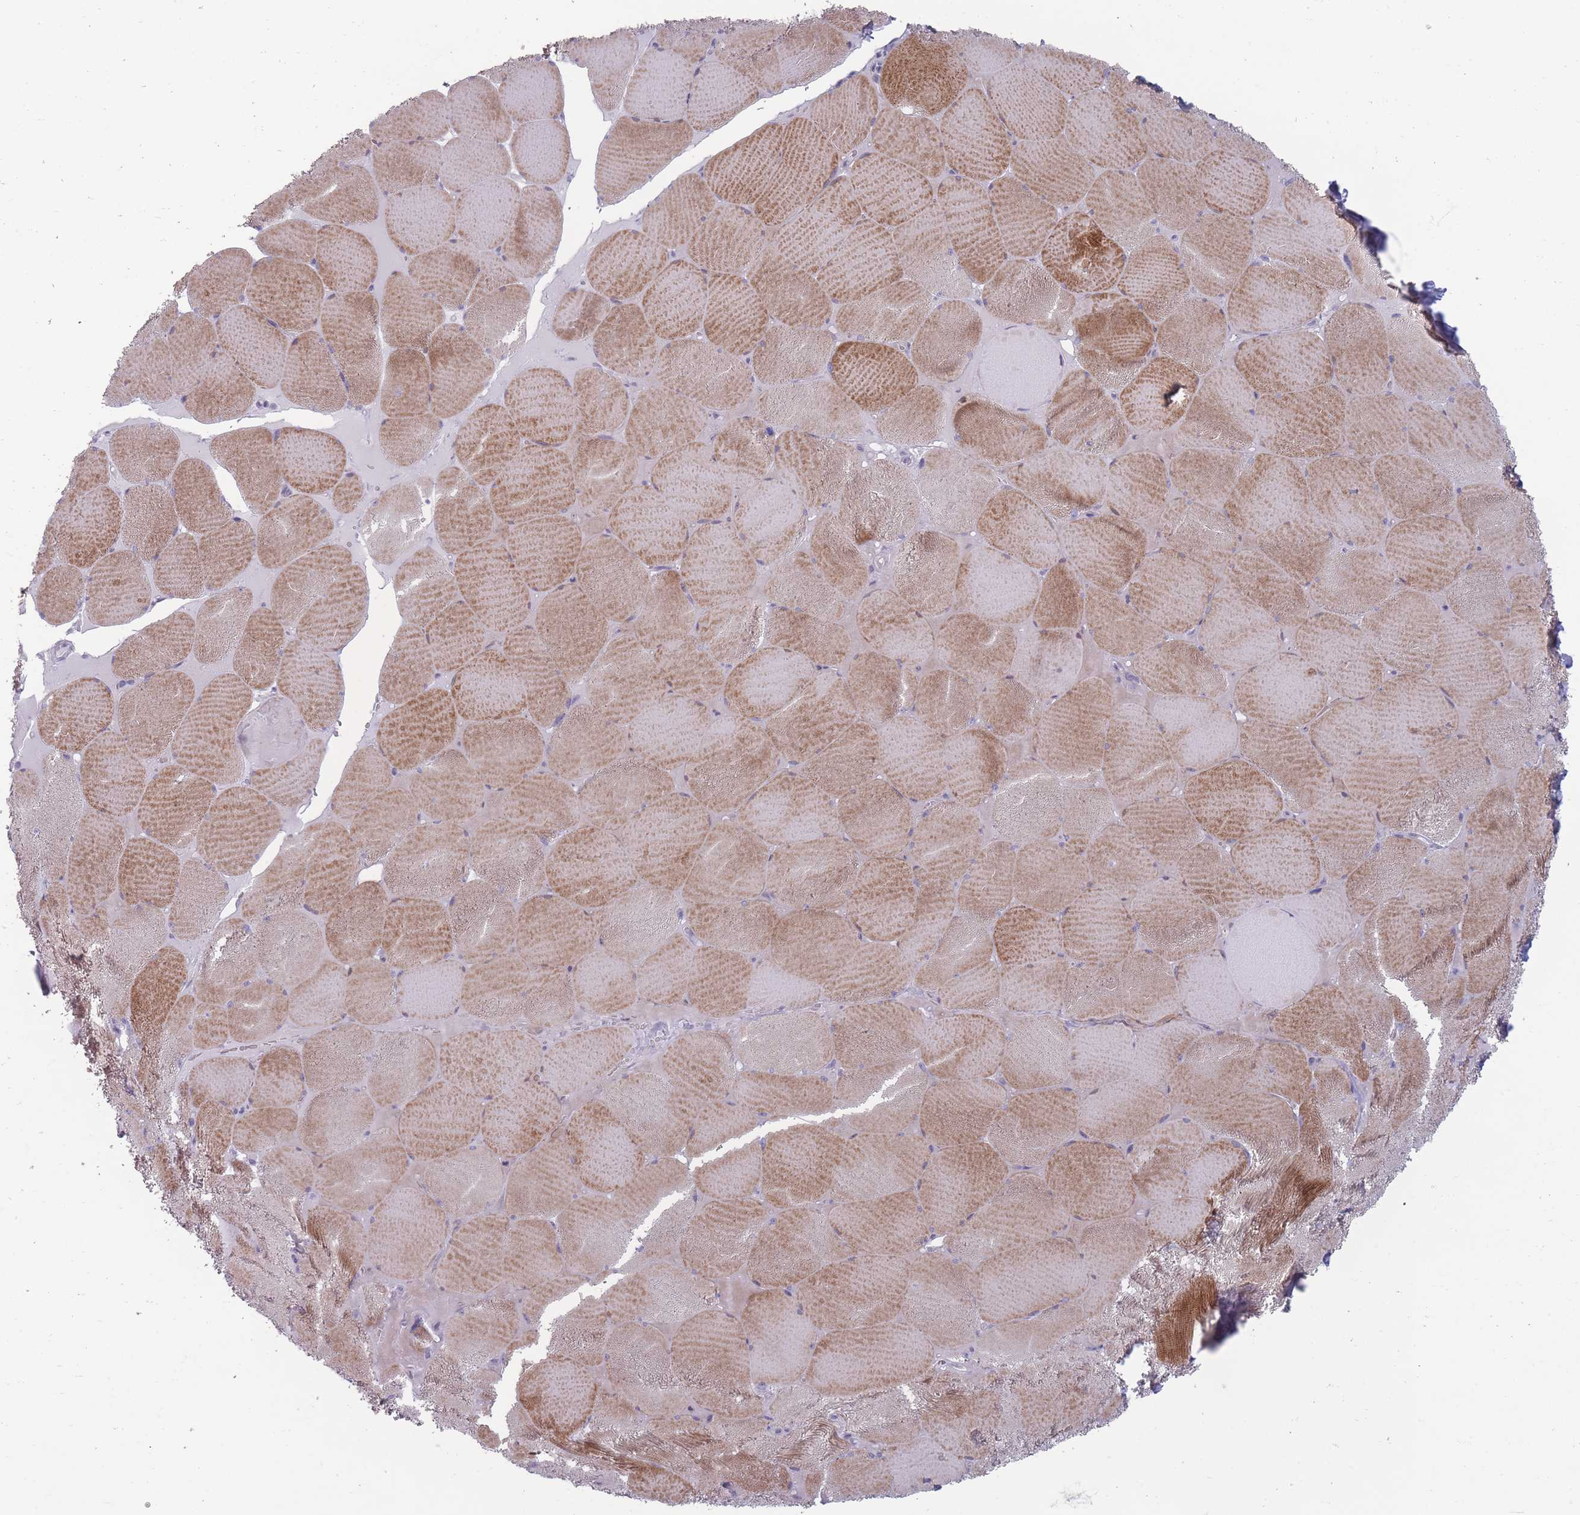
{"staining": {"intensity": "moderate", "quantity": ">75%", "location": "cytoplasmic/membranous"}, "tissue": "skeletal muscle", "cell_type": "Myocytes", "image_type": "normal", "snomed": [{"axis": "morphology", "description": "Normal tissue, NOS"}, {"axis": "topography", "description": "Skeletal muscle"}, {"axis": "topography", "description": "Head-Neck"}], "caption": "Immunohistochemistry histopathology image of unremarkable skeletal muscle: skeletal muscle stained using immunohistochemistry reveals medium levels of moderate protein expression localized specifically in the cytoplasmic/membranous of myocytes, appearing as a cytoplasmic/membranous brown color.", "gene": "PAIP2B", "patient": {"sex": "male", "age": 66}}